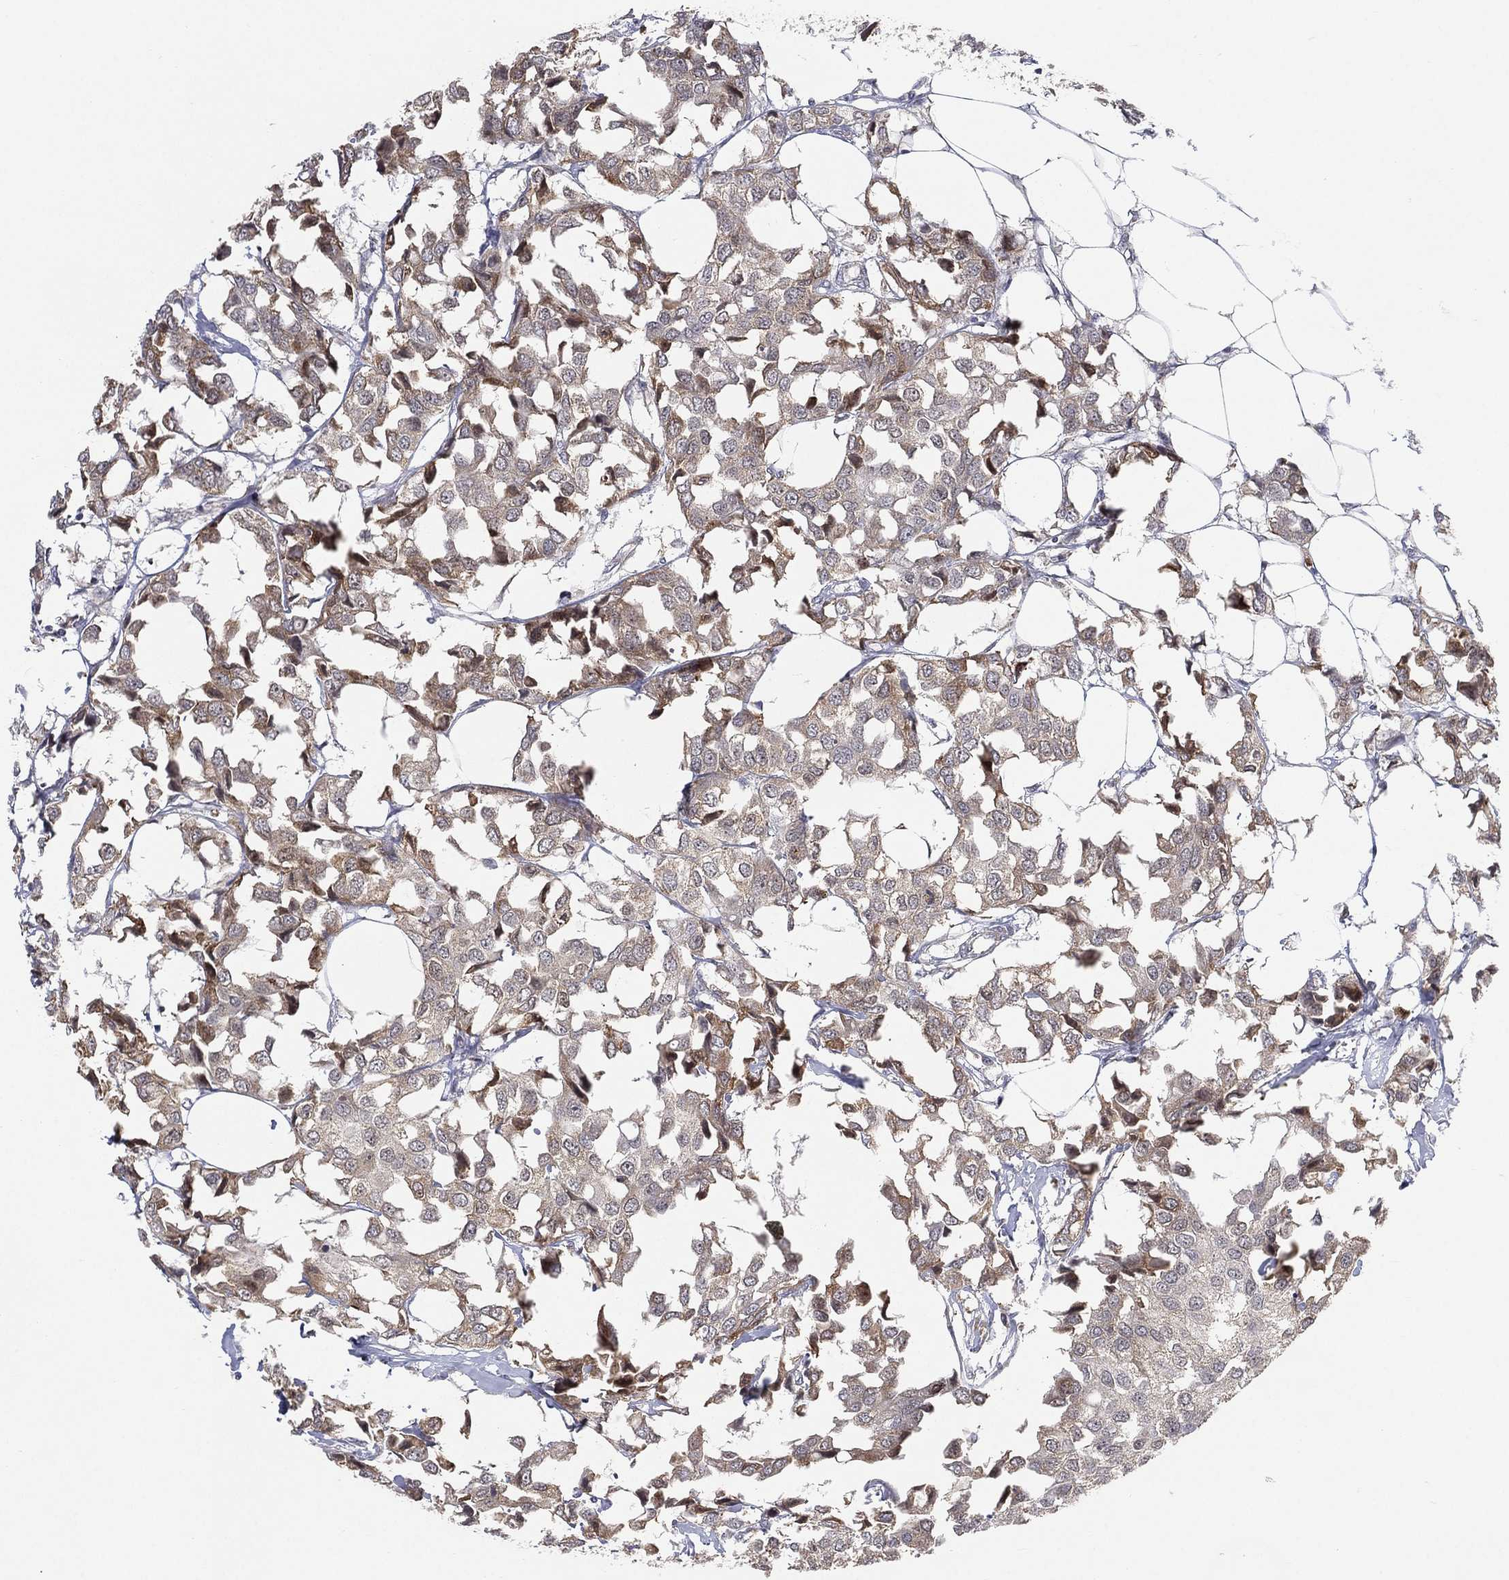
{"staining": {"intensity": "weak", "quantity": "25%-75%", "location": "cytoplasmic/membranous"}, "tissue": "breast cancer", "cell_type": "Tumor cells", "image_type": "cancer", "snomed": [{"axis": "morphology", "description": "Duct carcinoma"}, {"axis": "topography", "description": "Breast"}], "caption": "Approximately 25%-75% of tumor cells in human invasive ductal carcinoma (breast) show weak cytoplasmic/membranous protein positivity as visualized by brown immunohistochemical staining.", "gene": "TMTC4", "patient": {"sex": "female", "age": 80}}